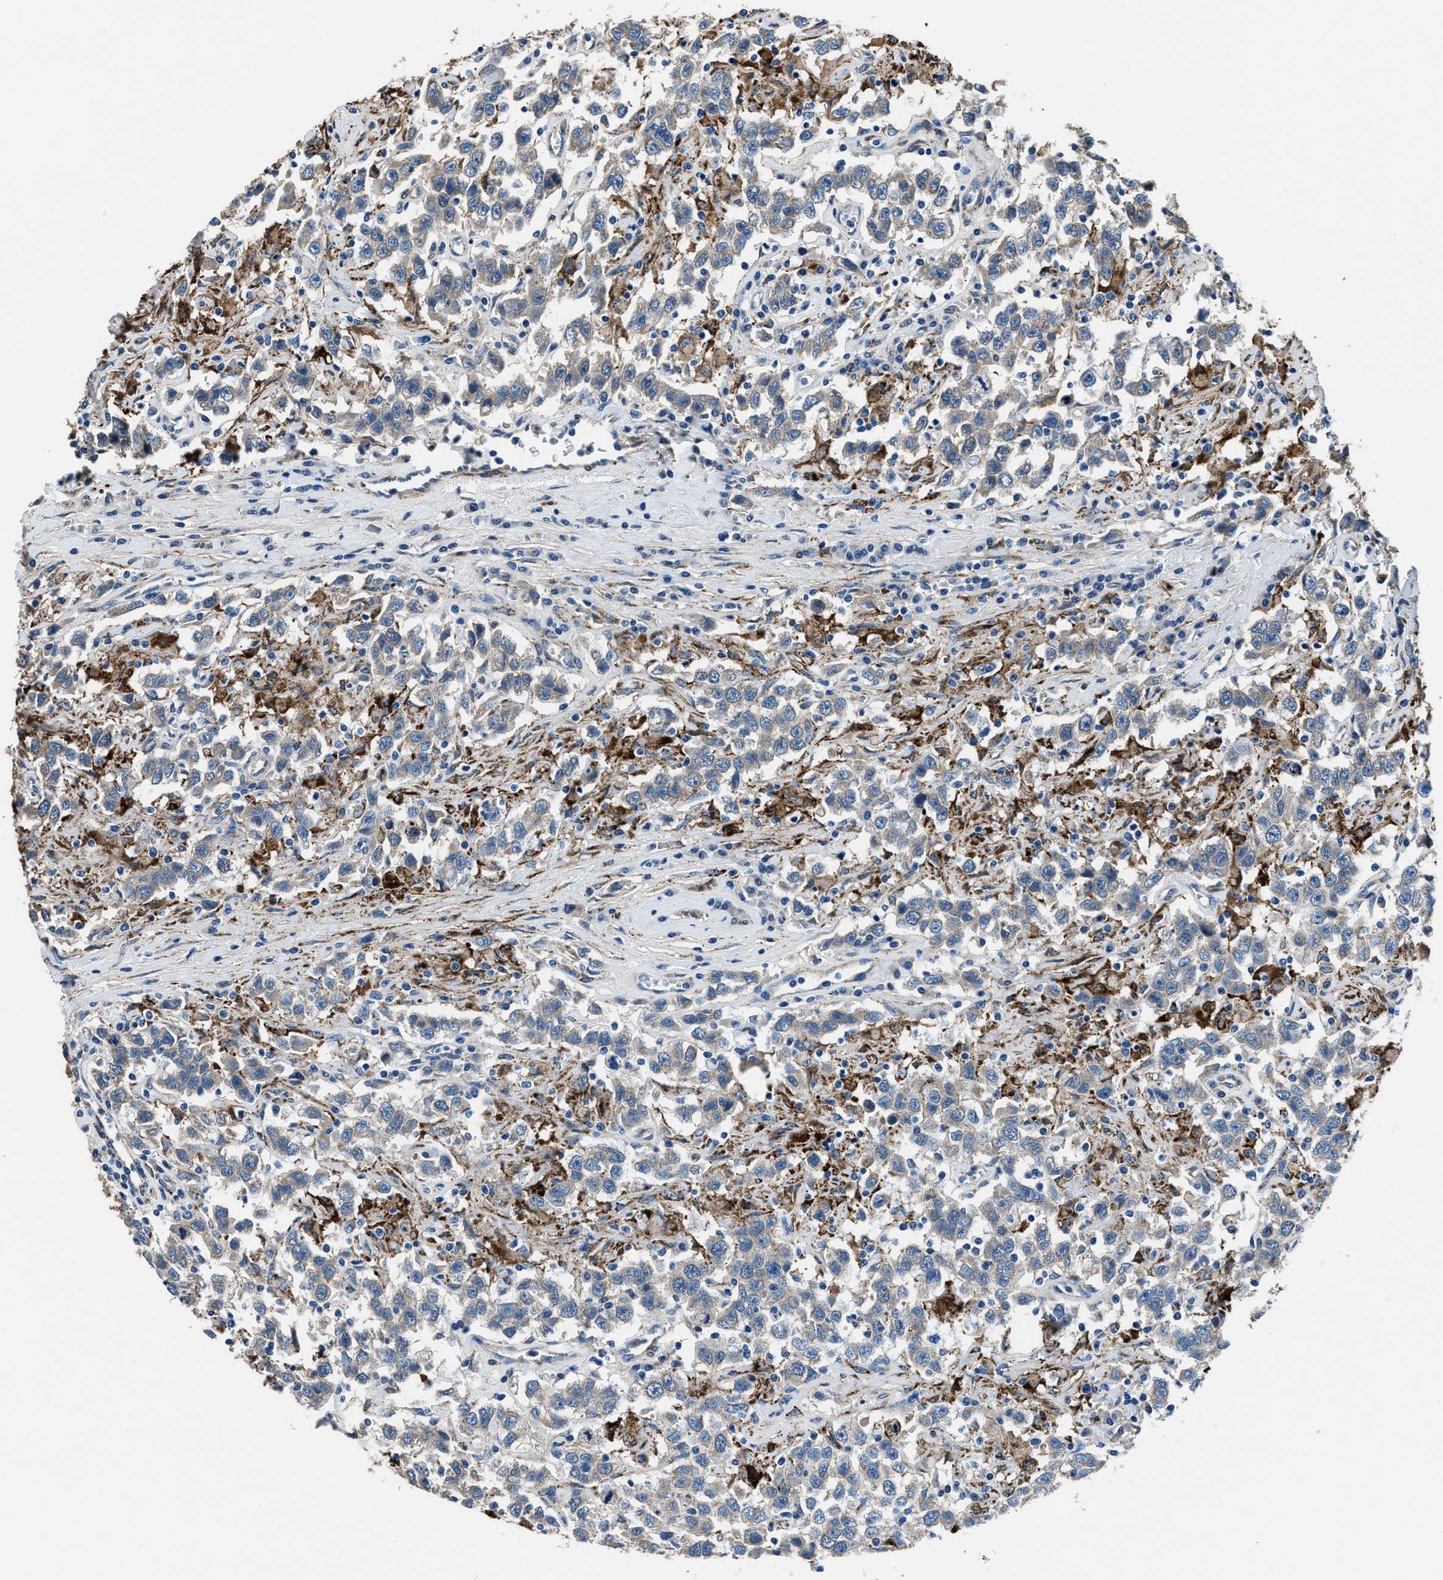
{"staining": {"intensity": "weak", "quantity": "<25%", "location": "cytoplasmic/membranous"}, "tissue": "testis cancer", "cell_type": "Tumor cells", "image_type": "cancer", "snomed": [{"axis": "morphology", "description": "Seminoma, NOS"}, {"axis": "topography", "description": "Testis"}], "caption": "The immunohistochemistry (IHC) image has no significant expression in tumor cells of testis cancer tissue.", "gene": "PRTFDC1", "patient": {"sex": "male", "age": 41}}